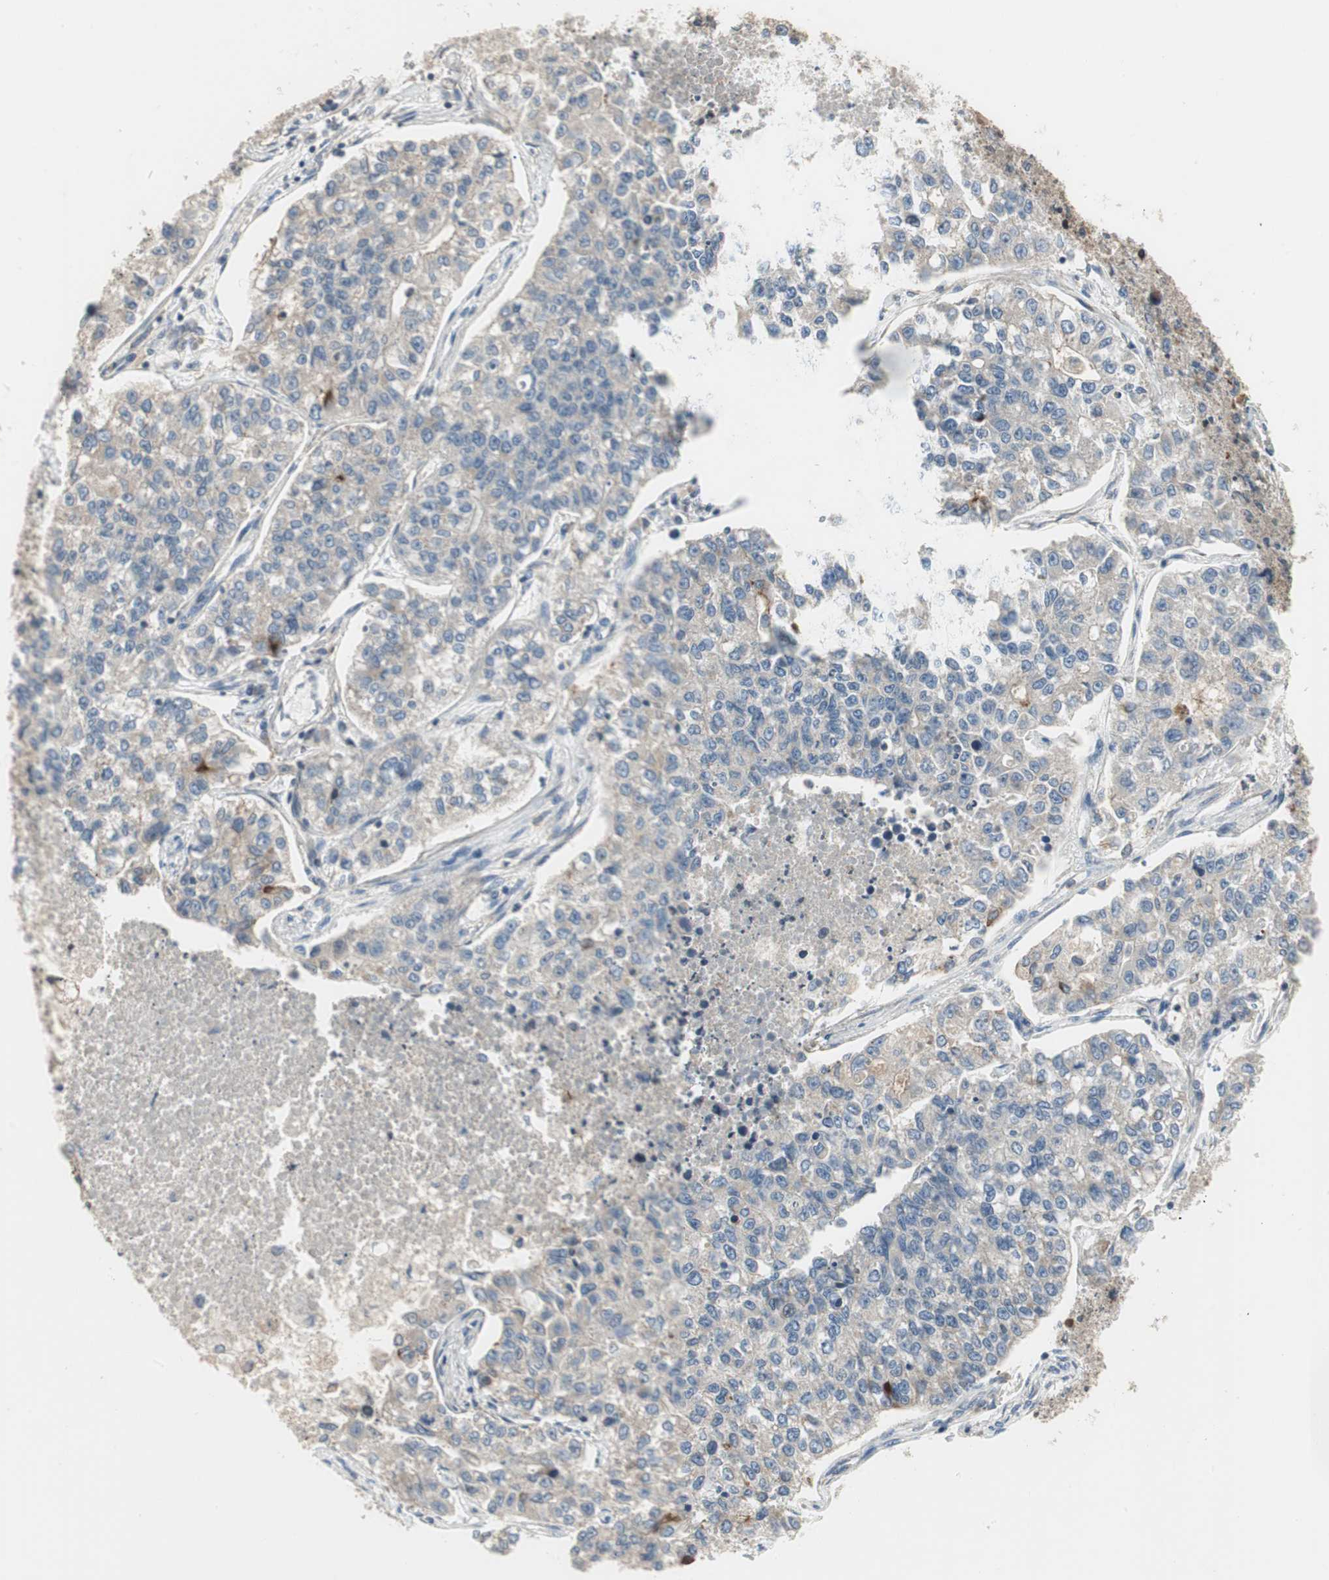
{"staining": {"intensity": "negative", "quantity": "none", "location": "none"}, "tissue": "lung cancer", "cell_type": "Tumor cells", "image_type": "cancer", "snomed": [{"axis": "morphology", "description": "Adenocarcinoma, NOS"}, {"axis": "topography", "description": "Lung"}], "caption": "This is an IHC micrograph of lung cancer (adenocarcinoma). There is no staining in tumor cells.", "gene": "ALPL", "patient": {"sex": "male", "age": 49}}